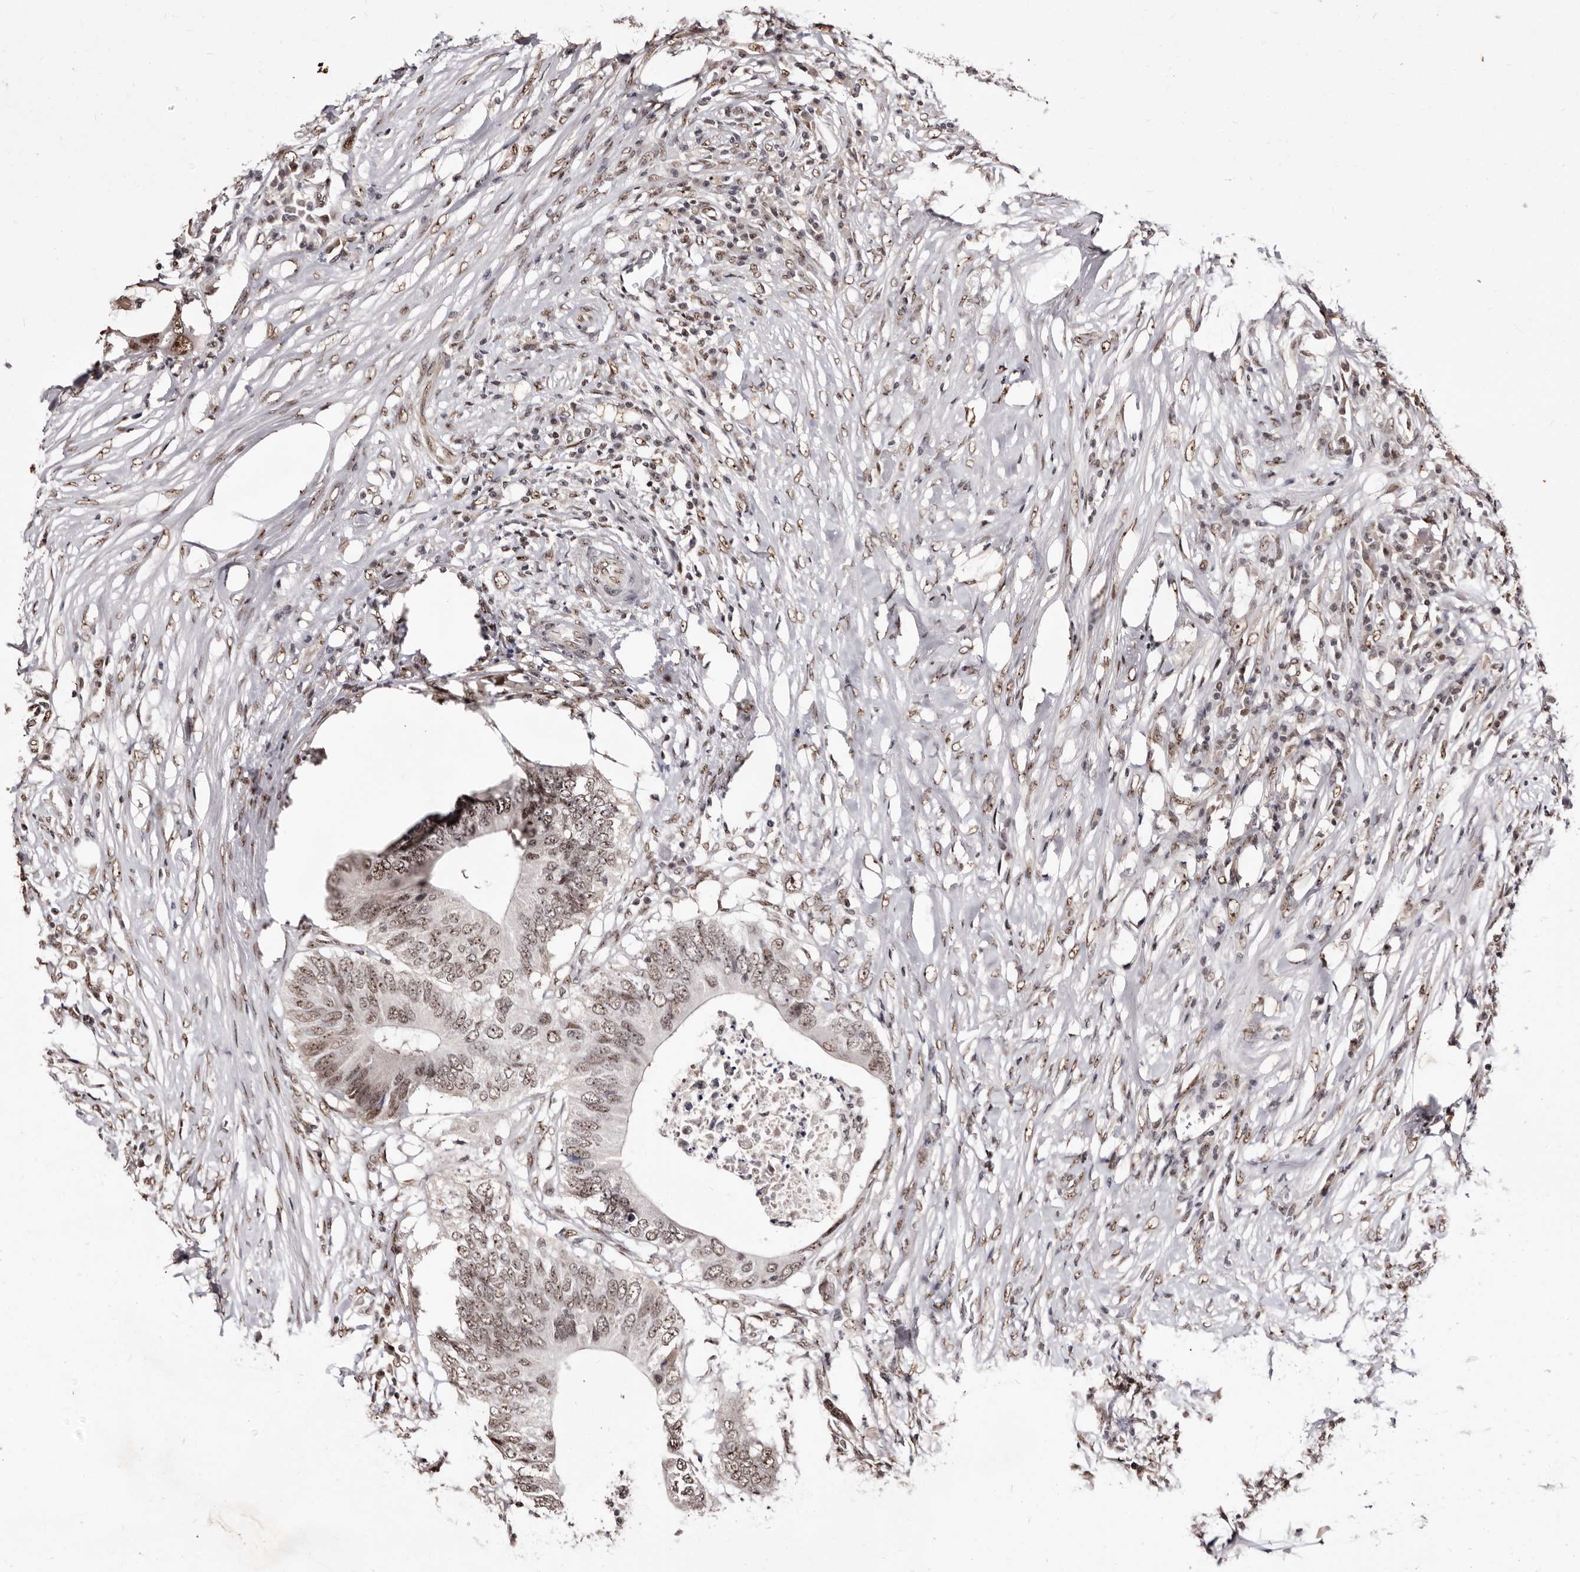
{"staining": {"intensity": "weak", "quantity": ">75%", "location": "nuclear"}, "tissue": "colorectal cancer", "cell_type": "Tumor cells", "image_type": "cancer", "snomed": [{"axis": "morphology", "description": "Adenocarcinoma, NOS"}, {"axis": "topography", "description": "Colon"}], "caption": "A photomicrograph of colorectal adenocarcinoma stained for a protein reveals weak nuclear brown staining in tumor cells.", "gene": "ANAPC11", "patient": {"sex": "male", "age": 71}}